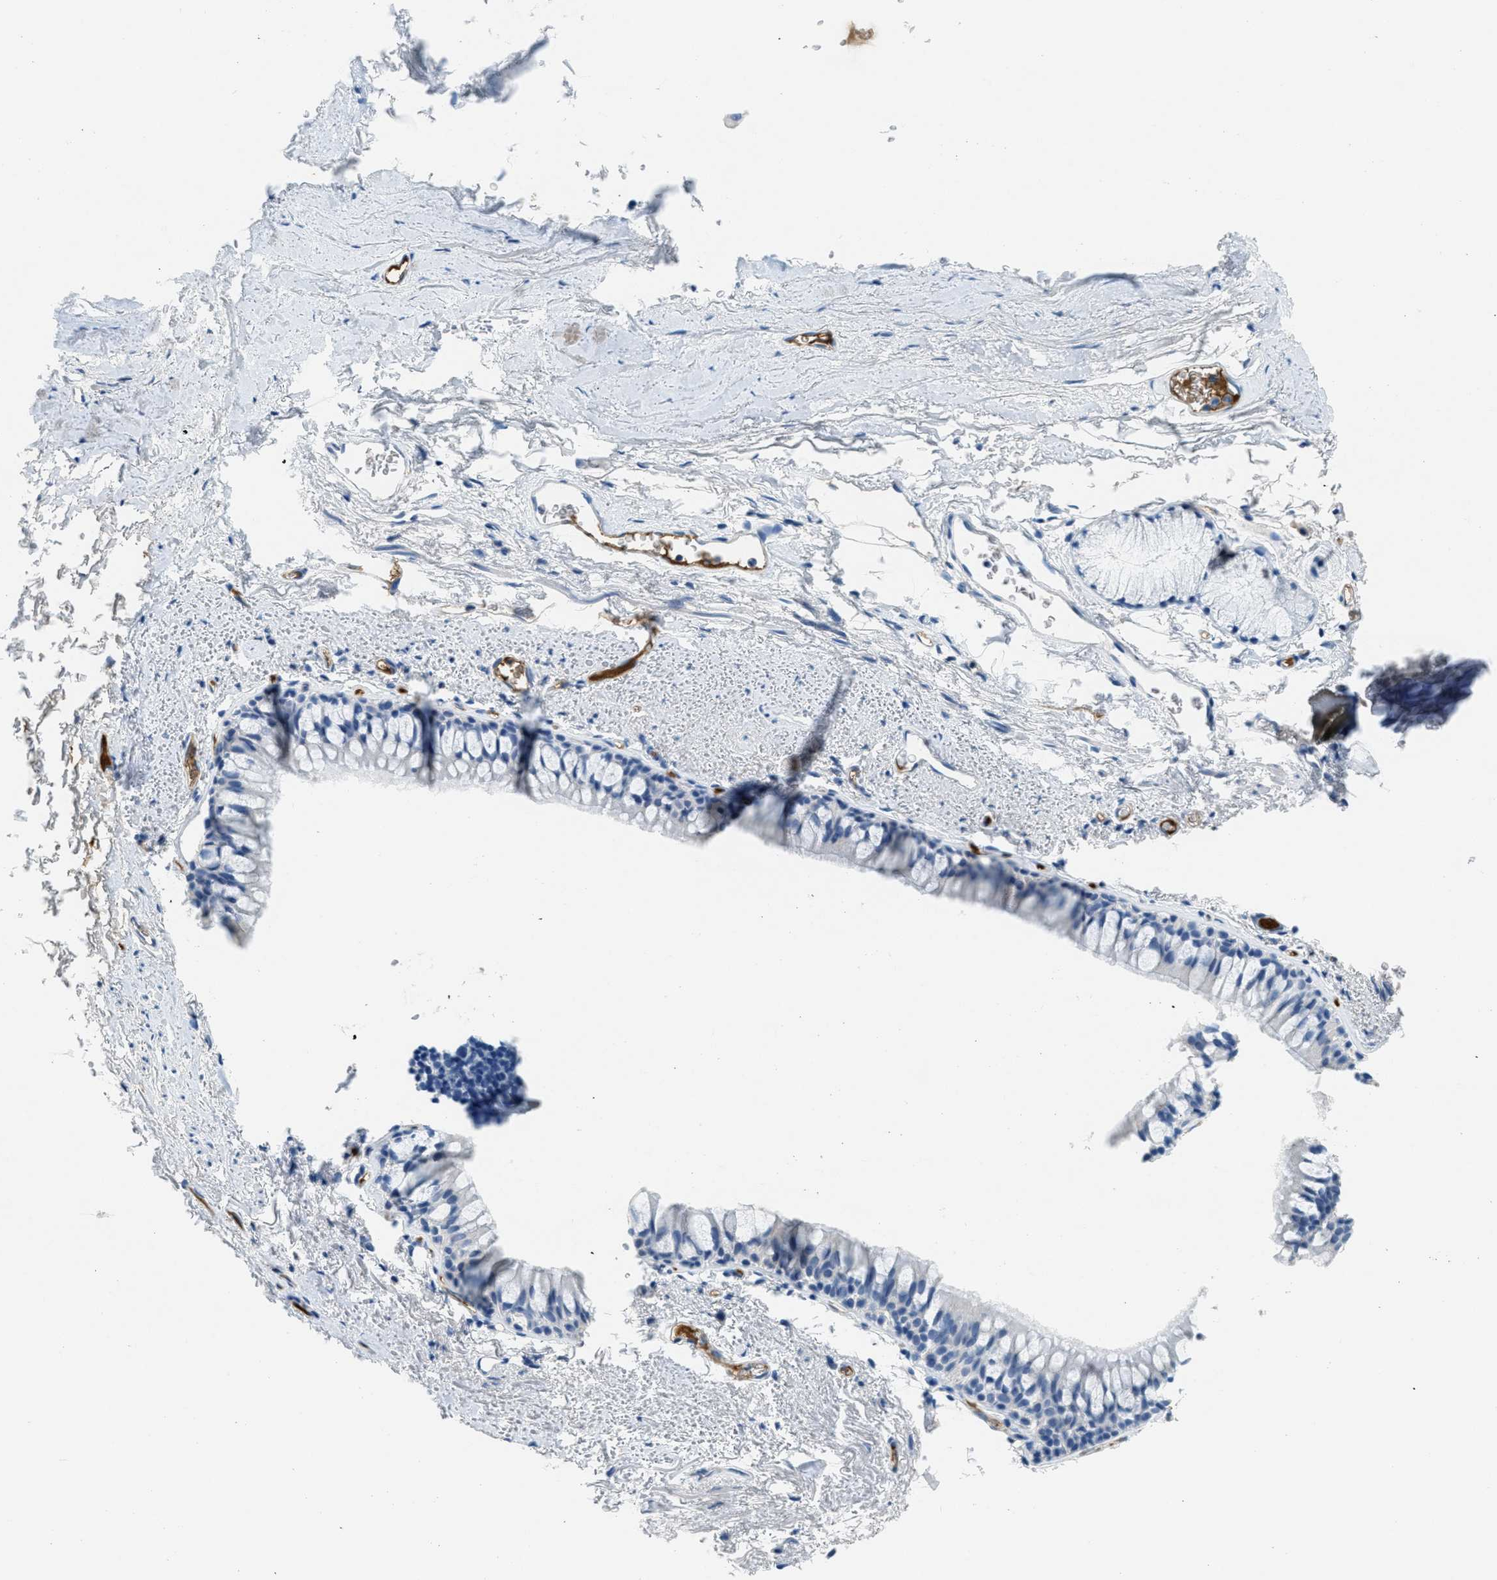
{"staining": {"intensity": "negative", "quantity": "none", "location": "none"}, "tissue": "bronchus", "cell_type": "Respiratory epithelial cells", "image_type": "normal", "snomed": [{"axis": "morphology", "description": "Normal tissue, NOS"}, {"axis": "topography", "description": "Bronchus"}], "caption": "Immunohistochemistry of unremarkable bronchus reveals no positivity in respiratory epithelial cells.", "gene": "A2M", "patient": {"sex": "female", "age": 73}}